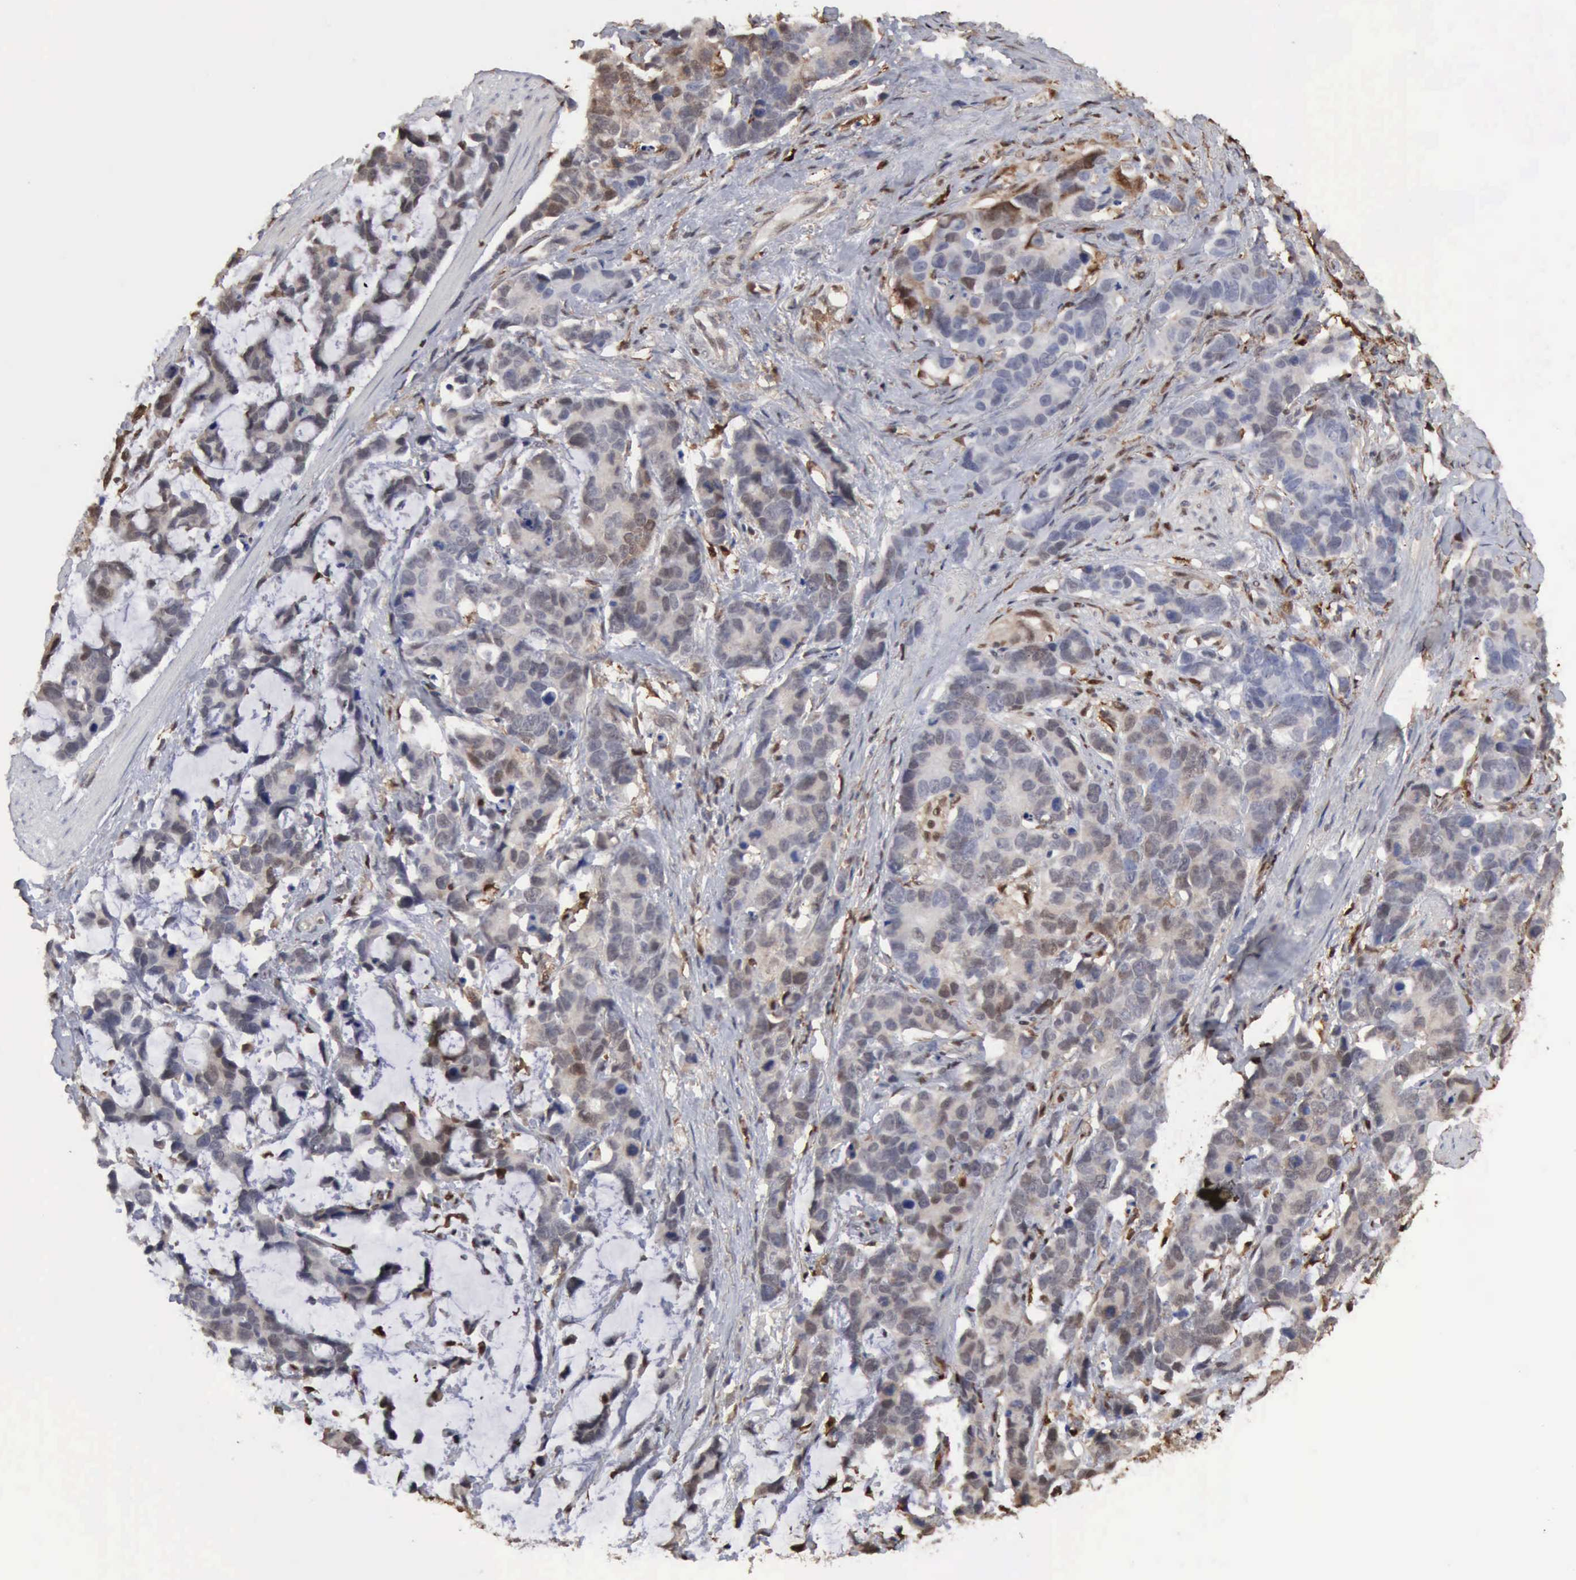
{"staining": {"intensity": "weak", "quantity": "<25%", "location": "nuclear"}, "tissue": "stomach cancer", "cell_type": "Tumor cells", "image_type": "cancer", "snomed": [{"axis": "morphology", "description": "Adenocarcinoma, NOS"}, {"axis": "topography", "description": "Stomach, upper"}], "caption": "Stomach adenocarcinoma was stained to show a protein in brown. There is no significant expression in tumor cells.", "gene": "STAT1", "patient": {"sex": "male", "age": 71}}